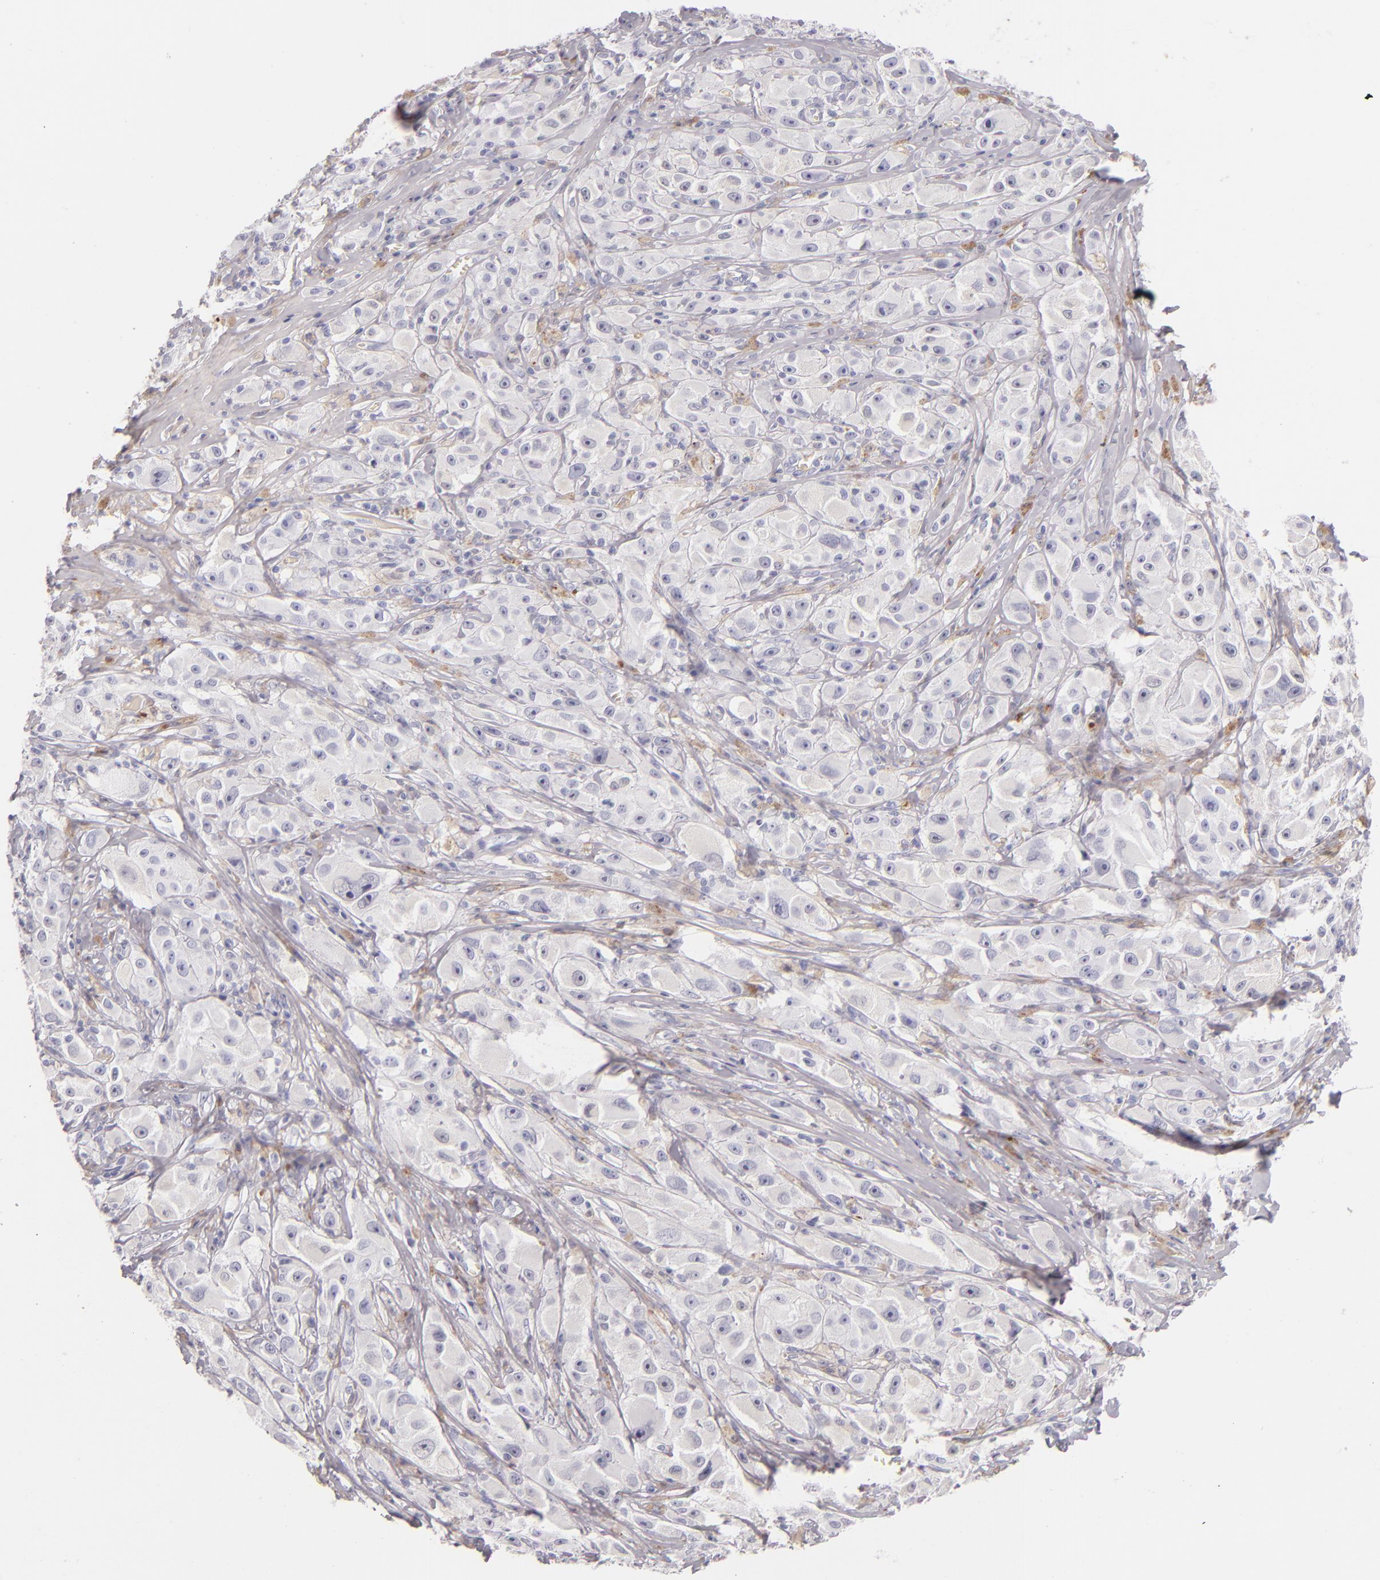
{"staining": {"intensity": "negative", "quantity": "none", "location": "none"}, "tissue": "melanoma", "cell_type": "Tumor cells", "image_type": "cancer", "snomed": [{"axis": "morphology", "description": "Malignant melanoma, NOS"}, {"axis": "topography", "description": "Skin"}], "caption": "Tumor cells show no significant staining in malignant melanoma.", "gene": "FABP1", "patient": {"sex": "male", "age": 56}}